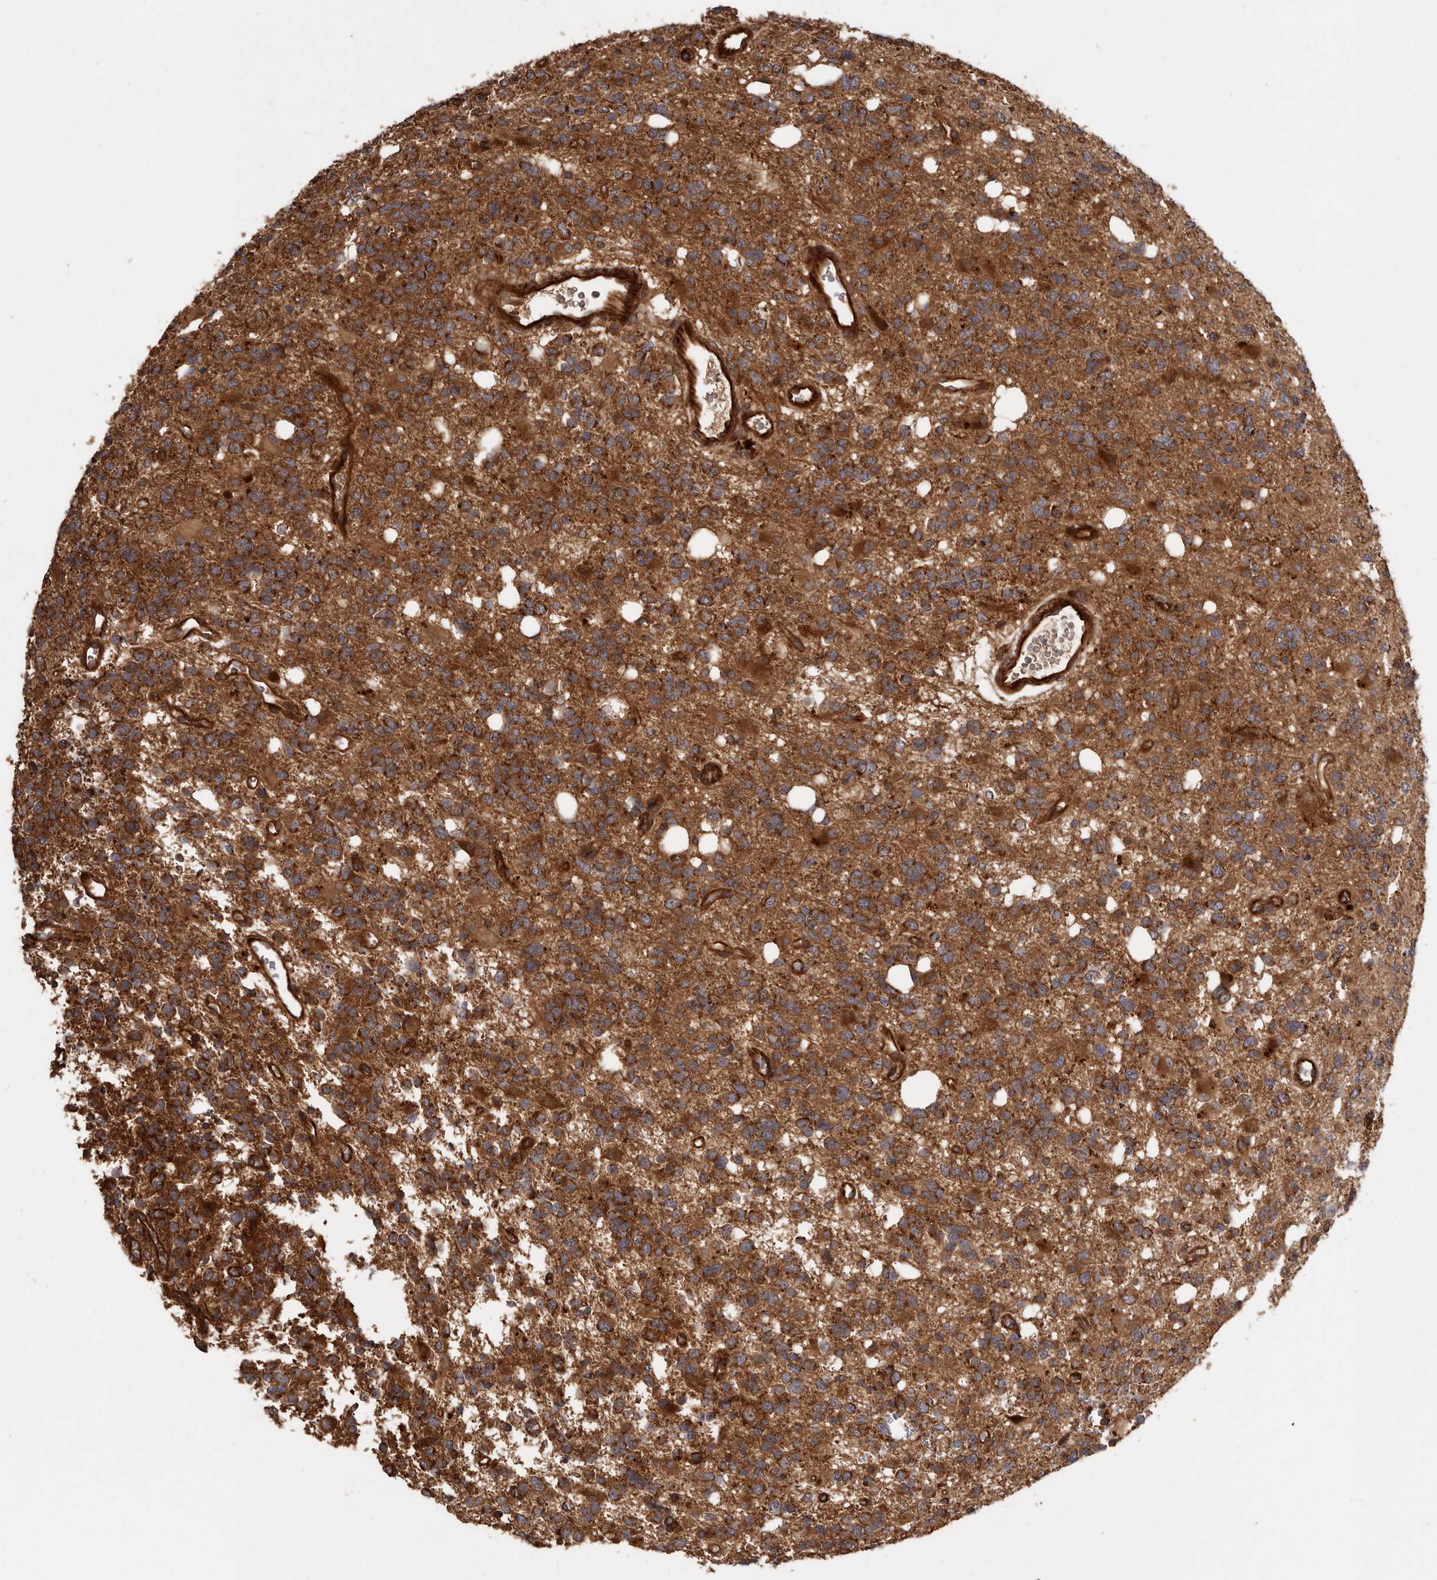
{"staining": {"intensity": "moderate", "quantity": ">75%", "location": "cytoplasmic/membranous"}, "tissue": "glioma", "cell_type": "Tumor cells", "image_type": "cancer", "snomed": [{"axis": "morphology", "description": "Glioma, malignant, High grade"}, {"axis": "topography", "description": "Brain"}], "caption": "The immunohistochemical stain labels moderate cytoplasmic/membranous positivity in tumor cells of malignant glioma (high-grade) tissue. Using DAB (brown) and hematoxylin (blue) stains, captured at high magnification using brightfield microscopy.", "gene": "STK36", "patient": {"sex": "female", "age": 62}}